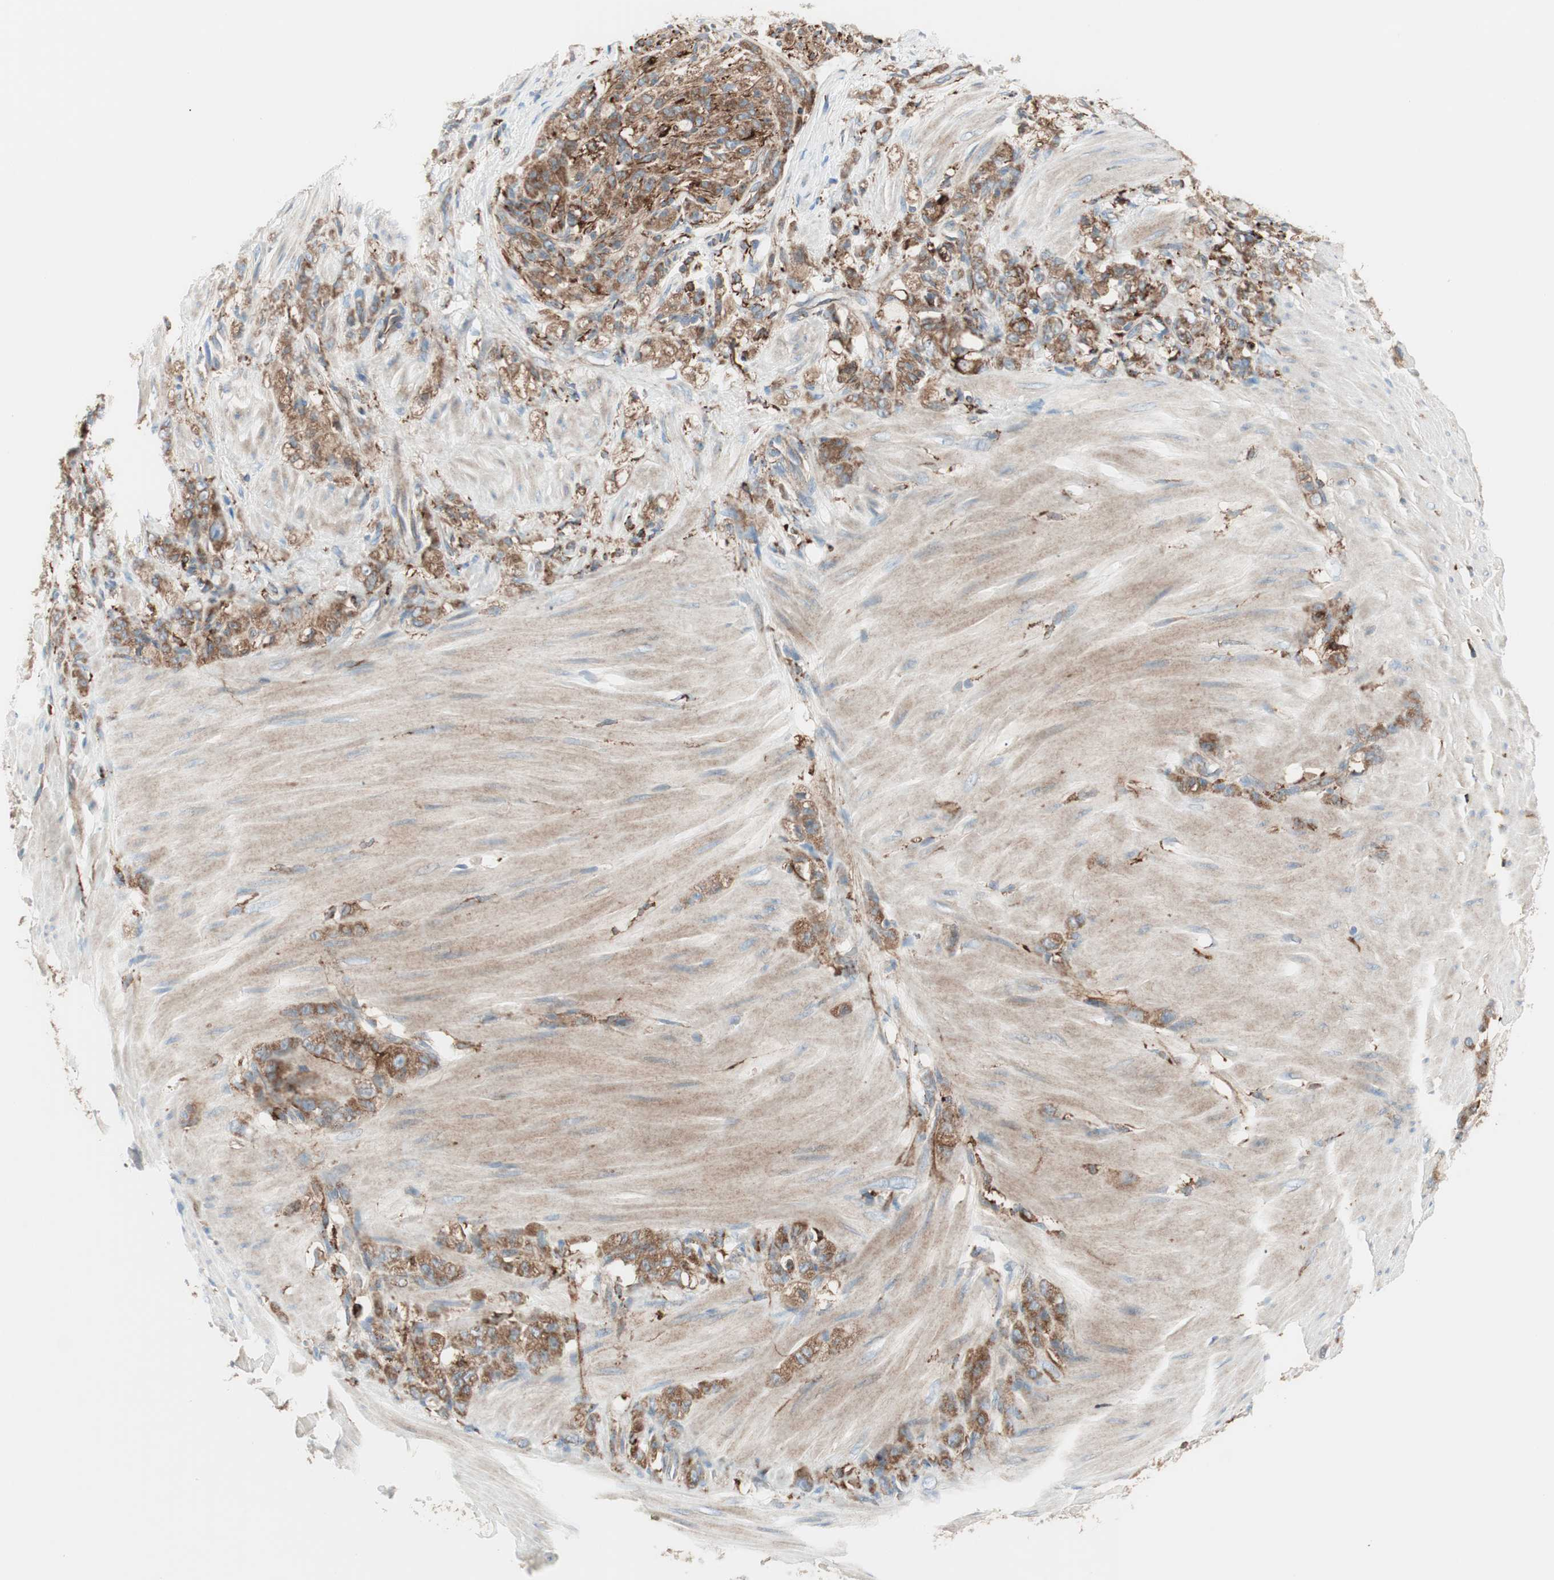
{"staining": {"intensity": "moderate", "quantity": ">75%", "location": "cytoplasmic/membranous"}, "tissue": "stomach cancer", "cell_type": "Tumor cells", "image_type": "cancer", "snomed": [{"axis": "morphology", "description": "Adenocarcinoma, NOS"}, {"axis": "topography", "description": "Stomach"}], "caption": "Immunohistochemistry (IHC) staining of stomach cancer, which displays medium levels of moderate cytoplasmic/membranous positivity in approximately >75% of tumor cells indicating moderate cytoplasmic/membranous protein expression. The staining was performed using DAB (brown) for protein detection and nuclei were counterstained in hematoxylin (blue).", "gene": "ATP6V1G1", "patient": {"sex": "male", "age": 82}}